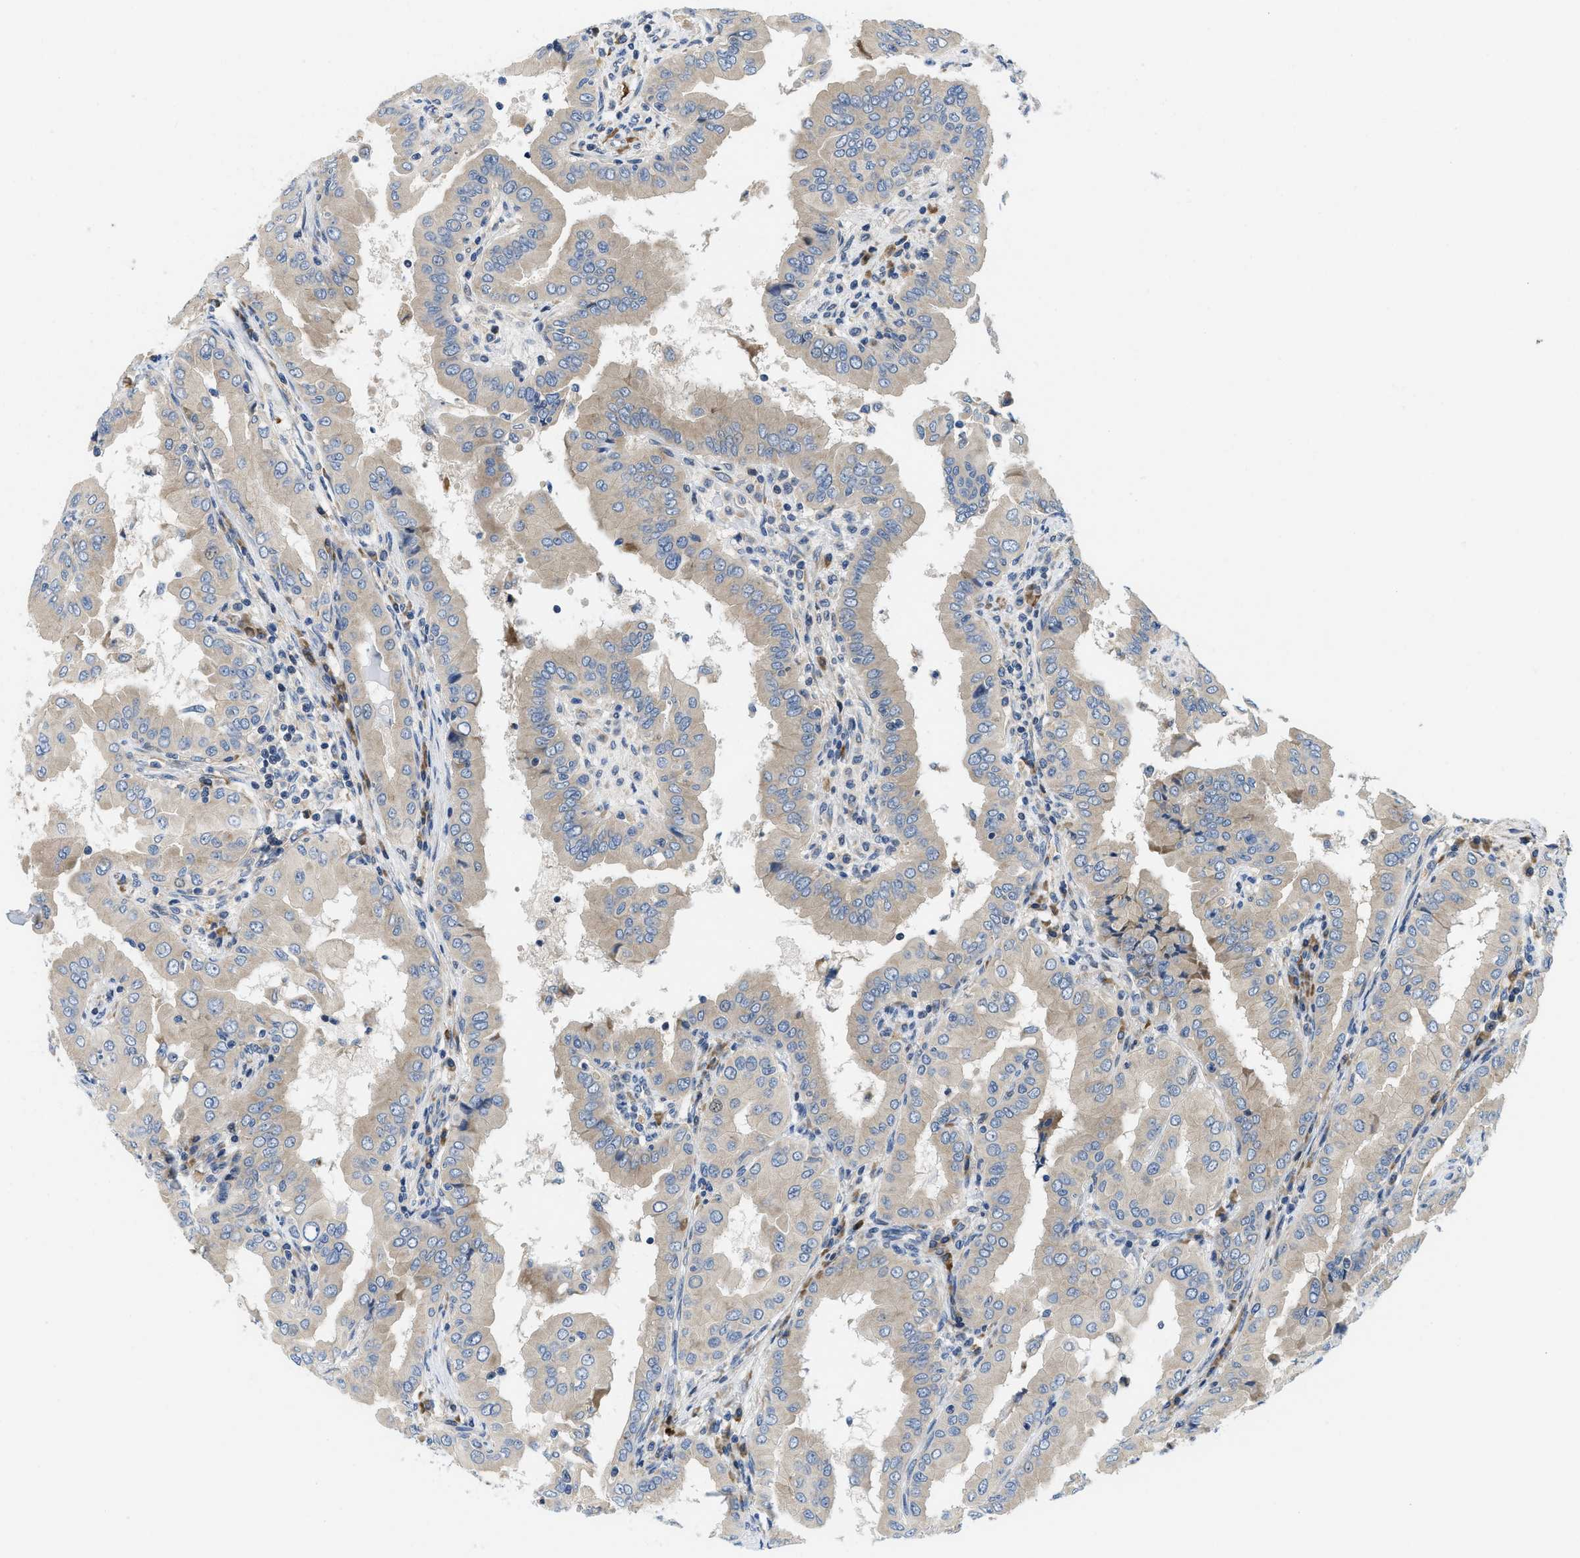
{"staining": {"intensity": "negative", "quantity": "none", "location": "none"}, "tissue": "thyroid cancer", "cell_type": "Tumor cells", "image_type": "cancer", "snomed": [{"axis": "morphology", "description": "Papillary adenocarcinoma, NOS"}, {"axis": "topography", "description": "Thyroid gland"}], "caption": "Thyroid cancer was stained to show a protein in brown. There is no significant expression in tumor cells.", "gene": "IKBKE", "patient": {"sex": "male", "age": 33}}